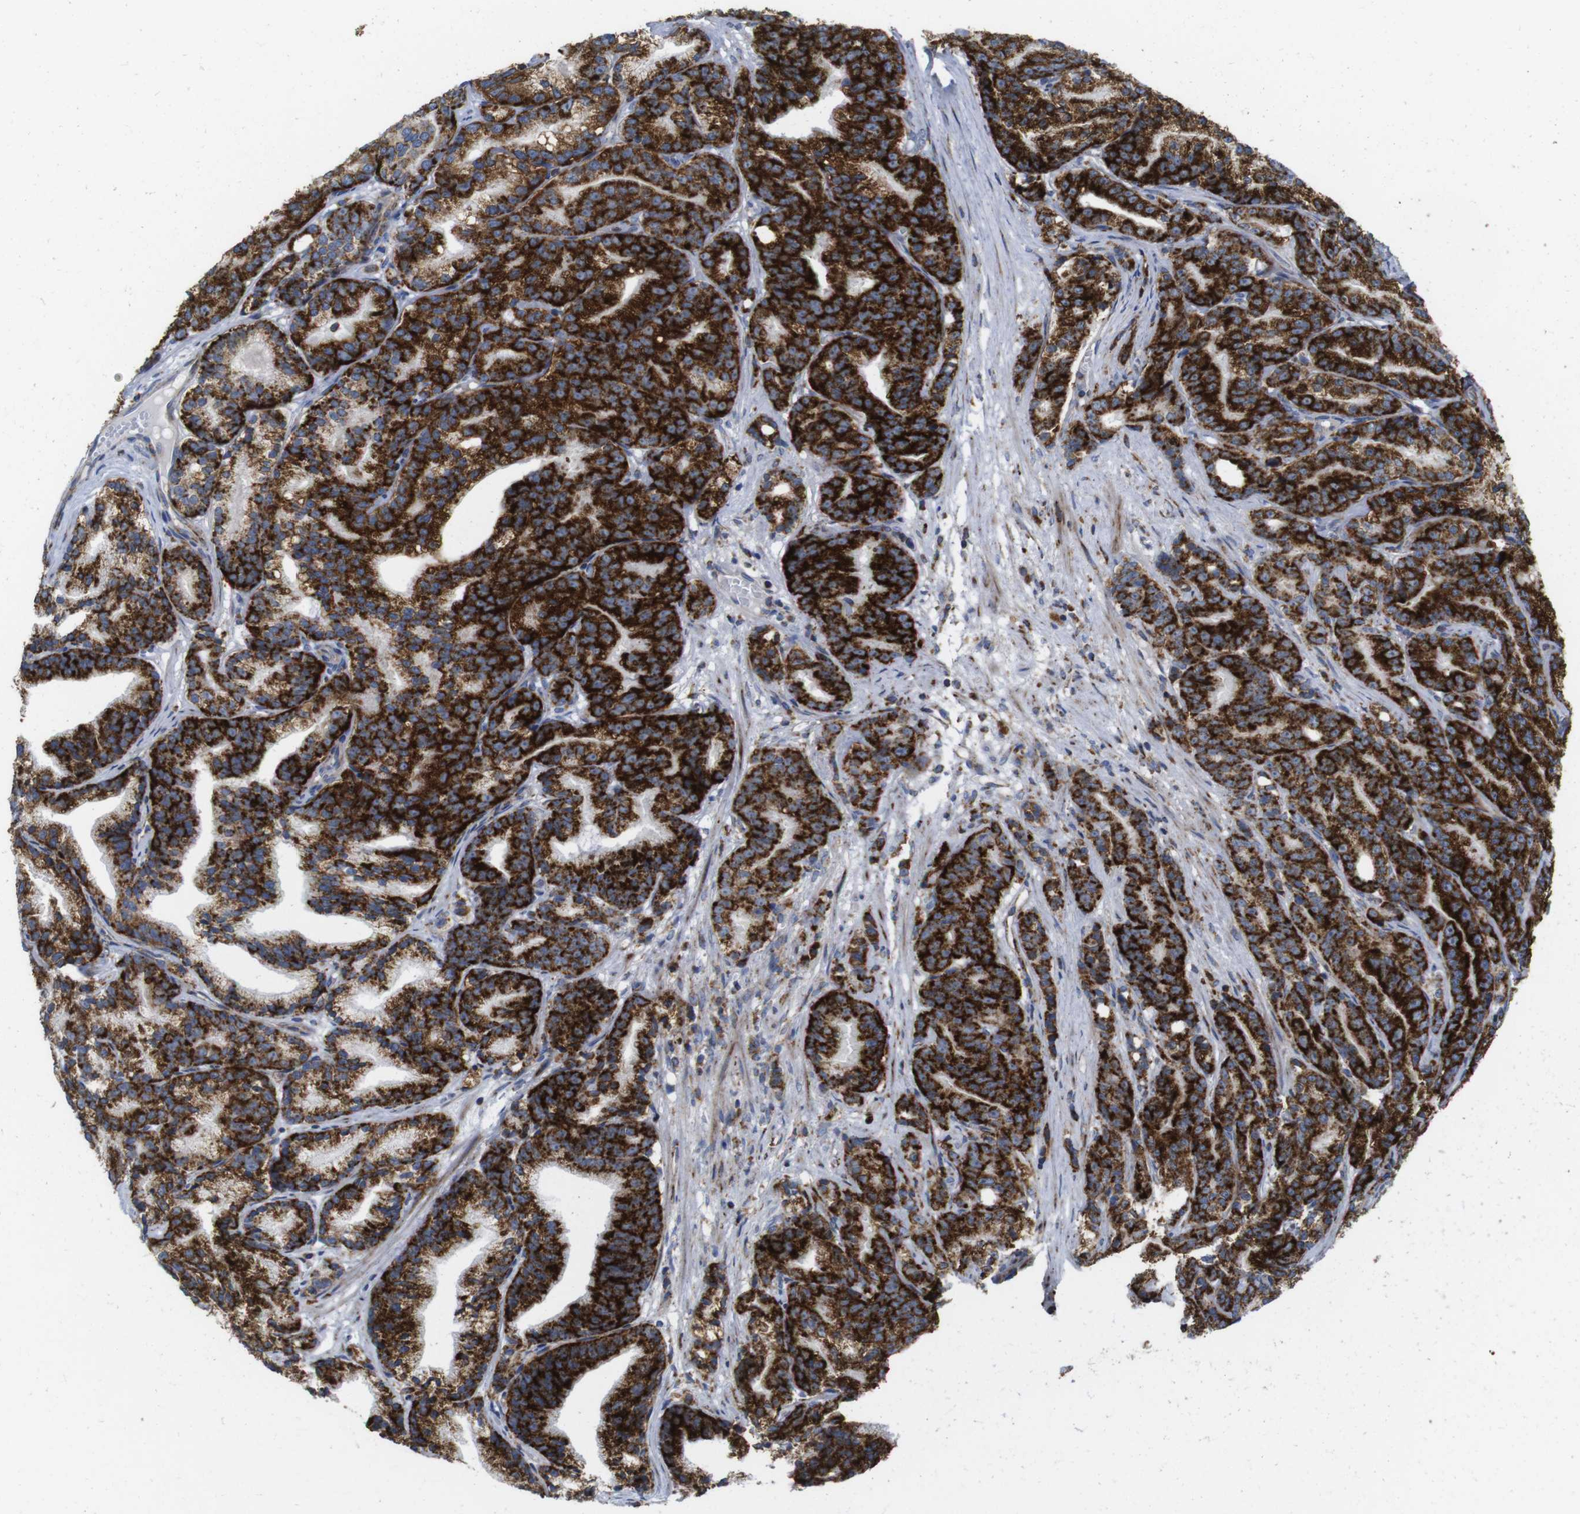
{"staining": {"intensity": "strong", "quantity": ">75%", "location": "cytoplasmic/membranous"}, "tissue": "prostate cancer", "cell_type": "Tumor cells", "image_type": "cancer", "snomed": [{"axis": "morphology", "description": "Adenocarcinoma, Low grade"}, {"axis": "topography", "description": "Prostate"}], "caption": "This is a histology image of IHC staining of prostate low-grade adenocarcinoma, which shows strong positivity in the cytoplasmic/membranous of tumor cells.", "gene": "TMEM192", "patient": {"sex": "male", "age": 89}}